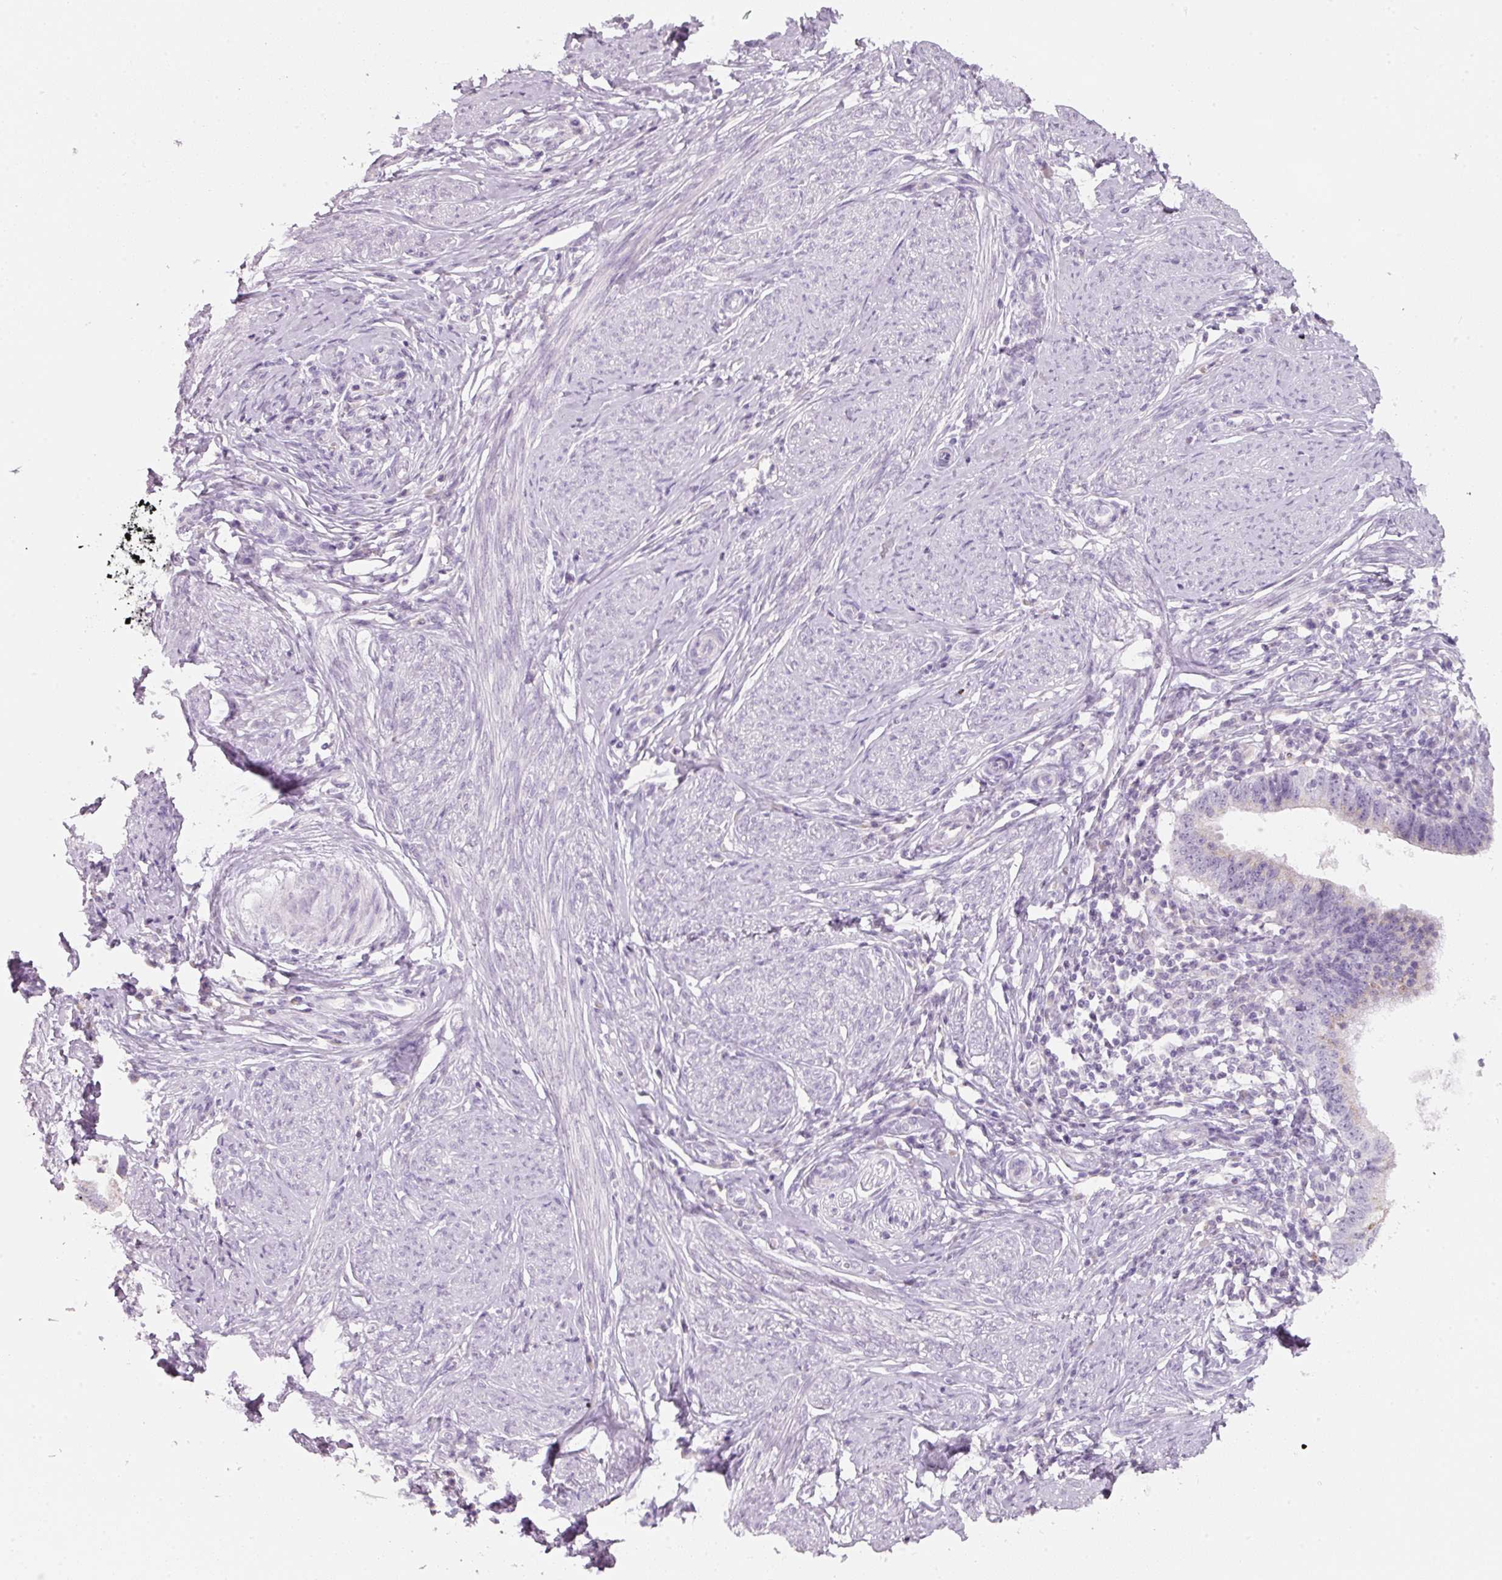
{"staining": {"intensity": "moderate", "quantity": "25%-75%", "location": "cytoplasmic/membranous"}, "tissue": "cervical cancer", "cell_type": "Tumor cells", "image_type": "cancer", "snomed": [{"axis": "morphology", "description": "Adenocarcinoma, NOS"}, {"axis": "topography", "description": "Cervix"}], "caption": "A medium amount of moderate cytoplasmic/membranous expression is identified in approximately 25%-75% of tumor cells in cervical cancer (adenocarcinoma) tissue.", "gene": "ENSG00000206549", "patient": {"sex": "female", "age": 36}}